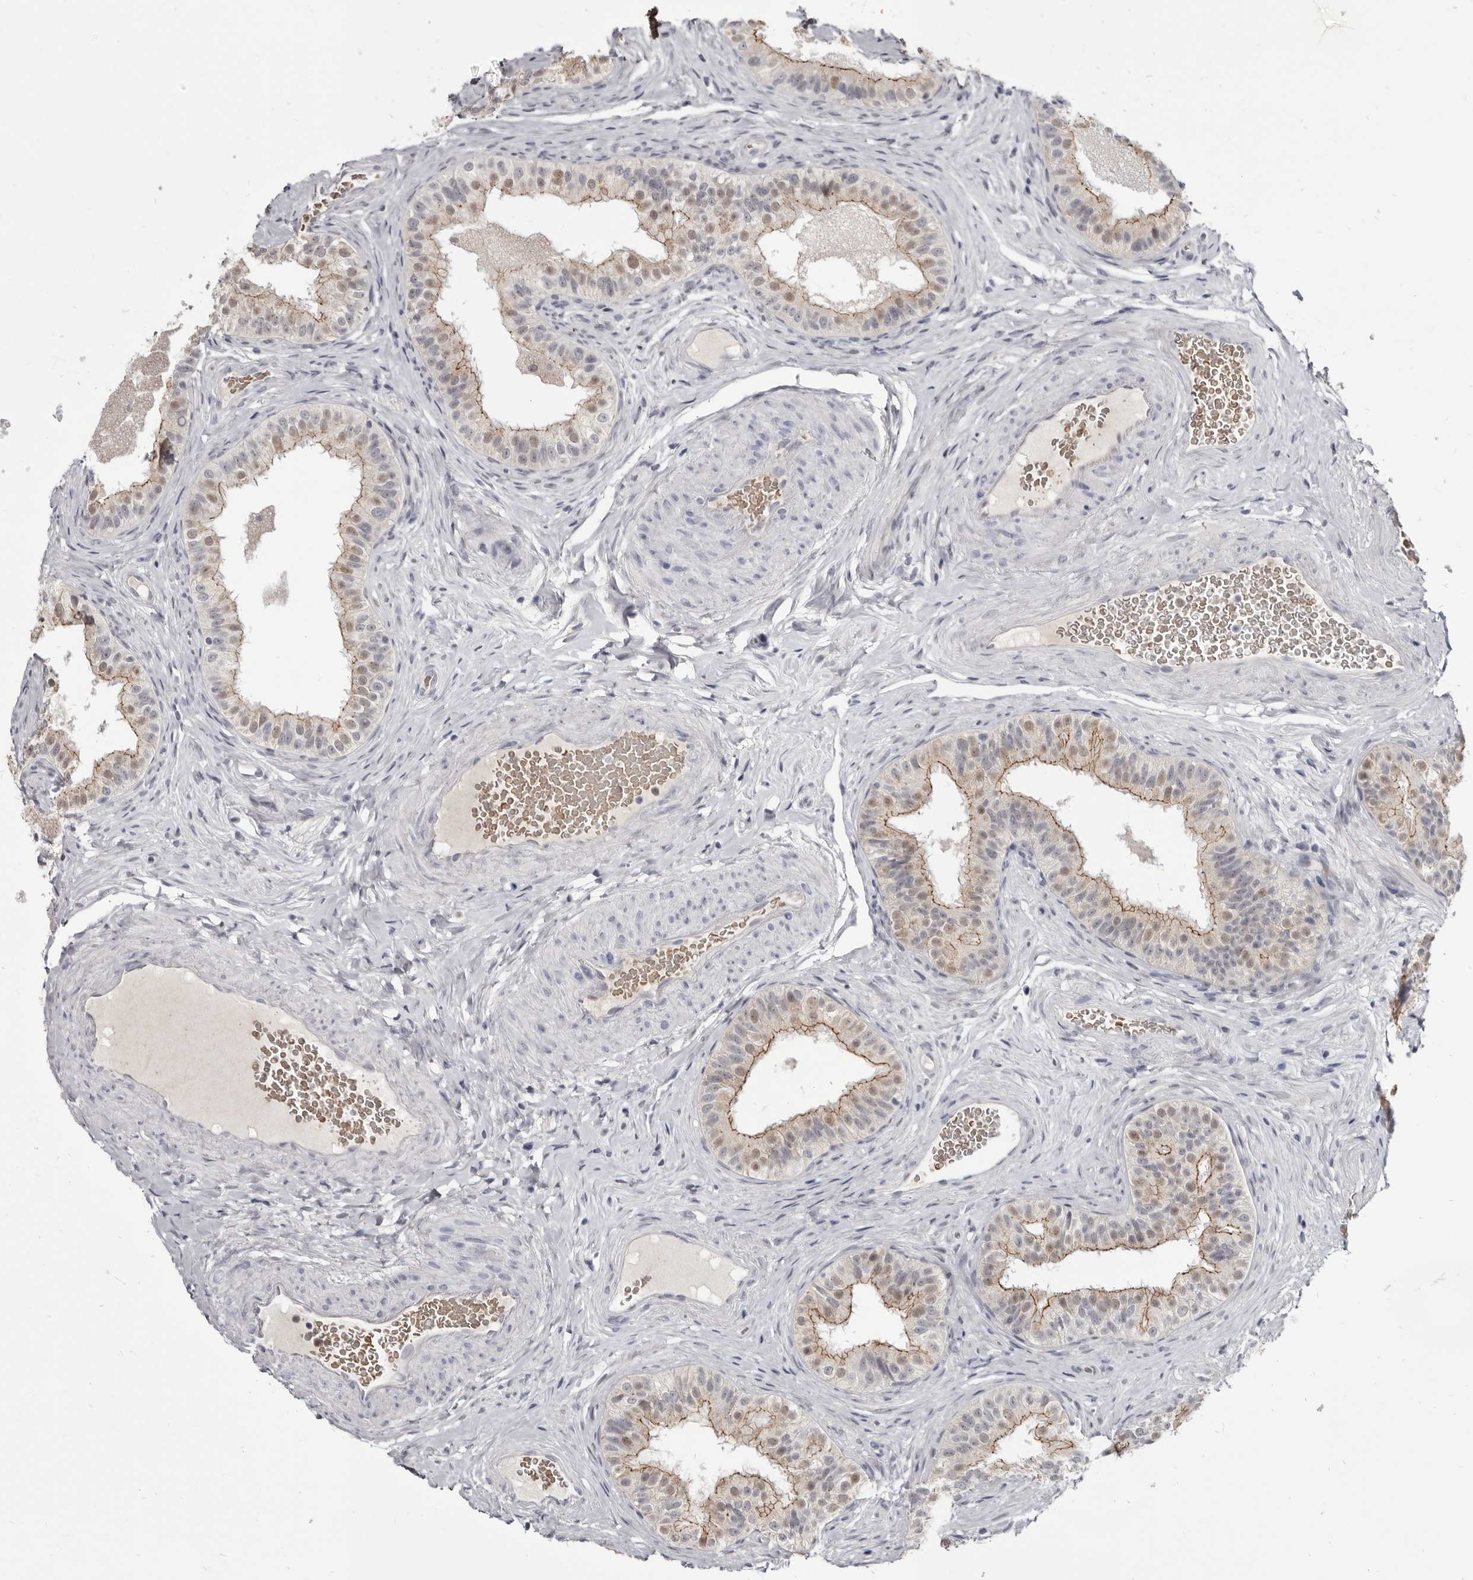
{"staining": {"intensity": "moderate", "quantity": "25%-75%", "location": "cytoplasmic/membranous,nuclear"}, "tissue": "epididymis", "cell_type": "Glandular cells", "image_type": "normal", "snomed": [{"axis": "morphology", "description": "Normal tissue, NOS"}, {"axis": "topography", "description": "Epididymis"}], "caption": "Protein staining reveals moderate cytoplasmic/membranous,nuclear positivity in approximately 25%-75% of glandular cells in normal epididymis.", "gene": "CGN", "patient": {"sex": "male", "age": 49}}